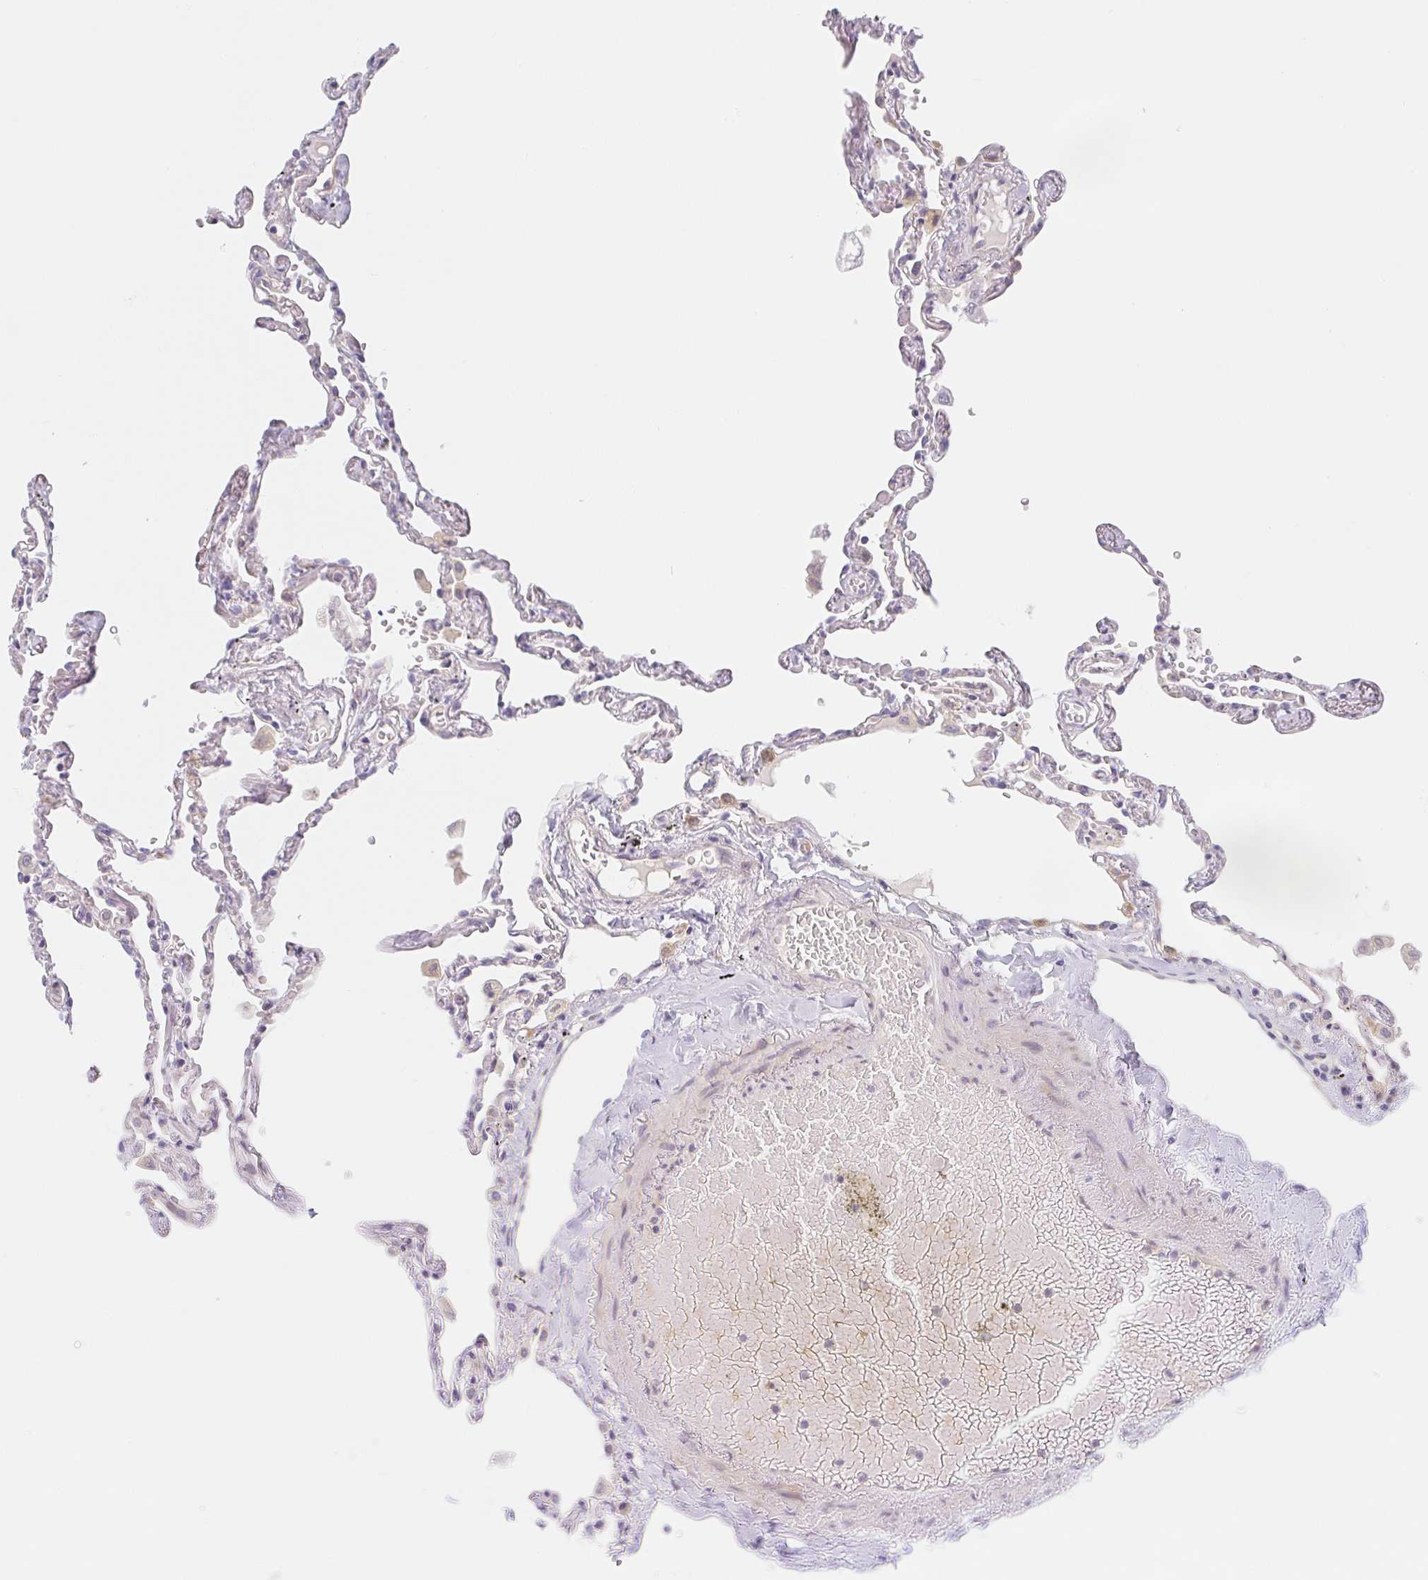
{"staining": {"intensity": "moderate", "quantity": "<25%", "location": "cytoplasmic/membranous"}, "tissue": "lung", "cell_type": "Alveolar cells", "image_type": "normal", "snomed": [{"axis": "morphology", "description": "Normal tissue, NOS"}, {"axis": "topography", "description": "Lung"}], "caption": "DAB (3,3'-diaminobenzidine) immunohistochemical staining of unremarkable human lung shows moderate cytoplasmic/membranous protein positivity in about <25% of alveolar cells.", "gene": "TMEM86A", "patient": {"sex": "female", "age": 67}}